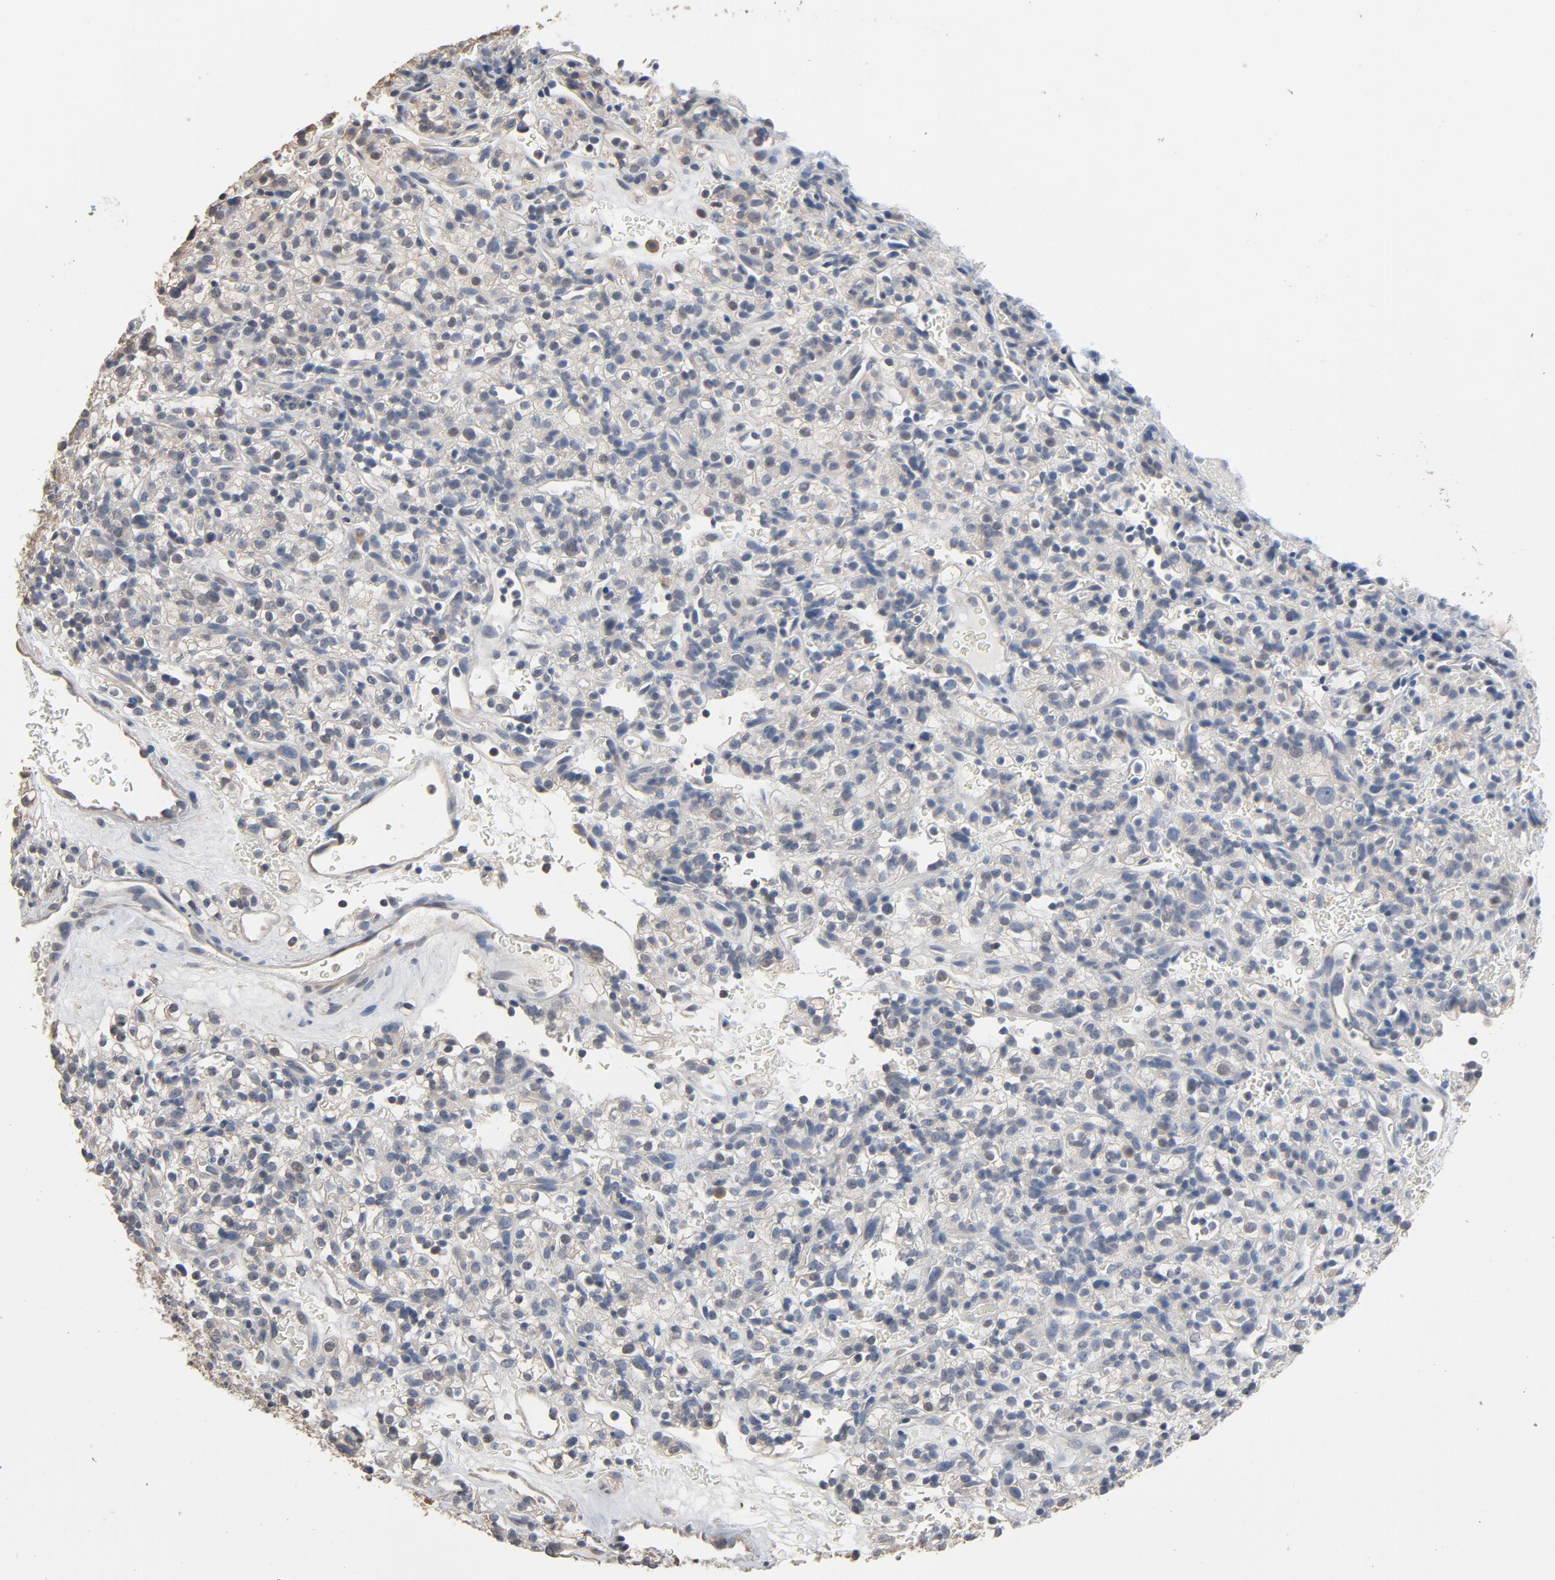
{"staining": {"intensity": "weak", "quantity": "25%-75%", "location": "cytoplasmic/membranous"}, "tissue": "renal cancer", "cell_type": "Tumor cells", "image_type": "cancer", "snomed": [{"axis": "morphology", "description": "Normal tissue, NOS"}, {"axis": "morphology", "description": "Adenocarcinoma, NOS"}, {"axis": "topography", "description": "Kidney"}], "caption": "Immunohistochemistry (IHC) micrograph of human renal cancer stained for a protein (brown), which displays low levels of weak cytoplasmic/membranous expression in approximately 25%-75% of tumor cells.", "gene": "SOX6", "patient": {"sex": "female", "age": 72}}